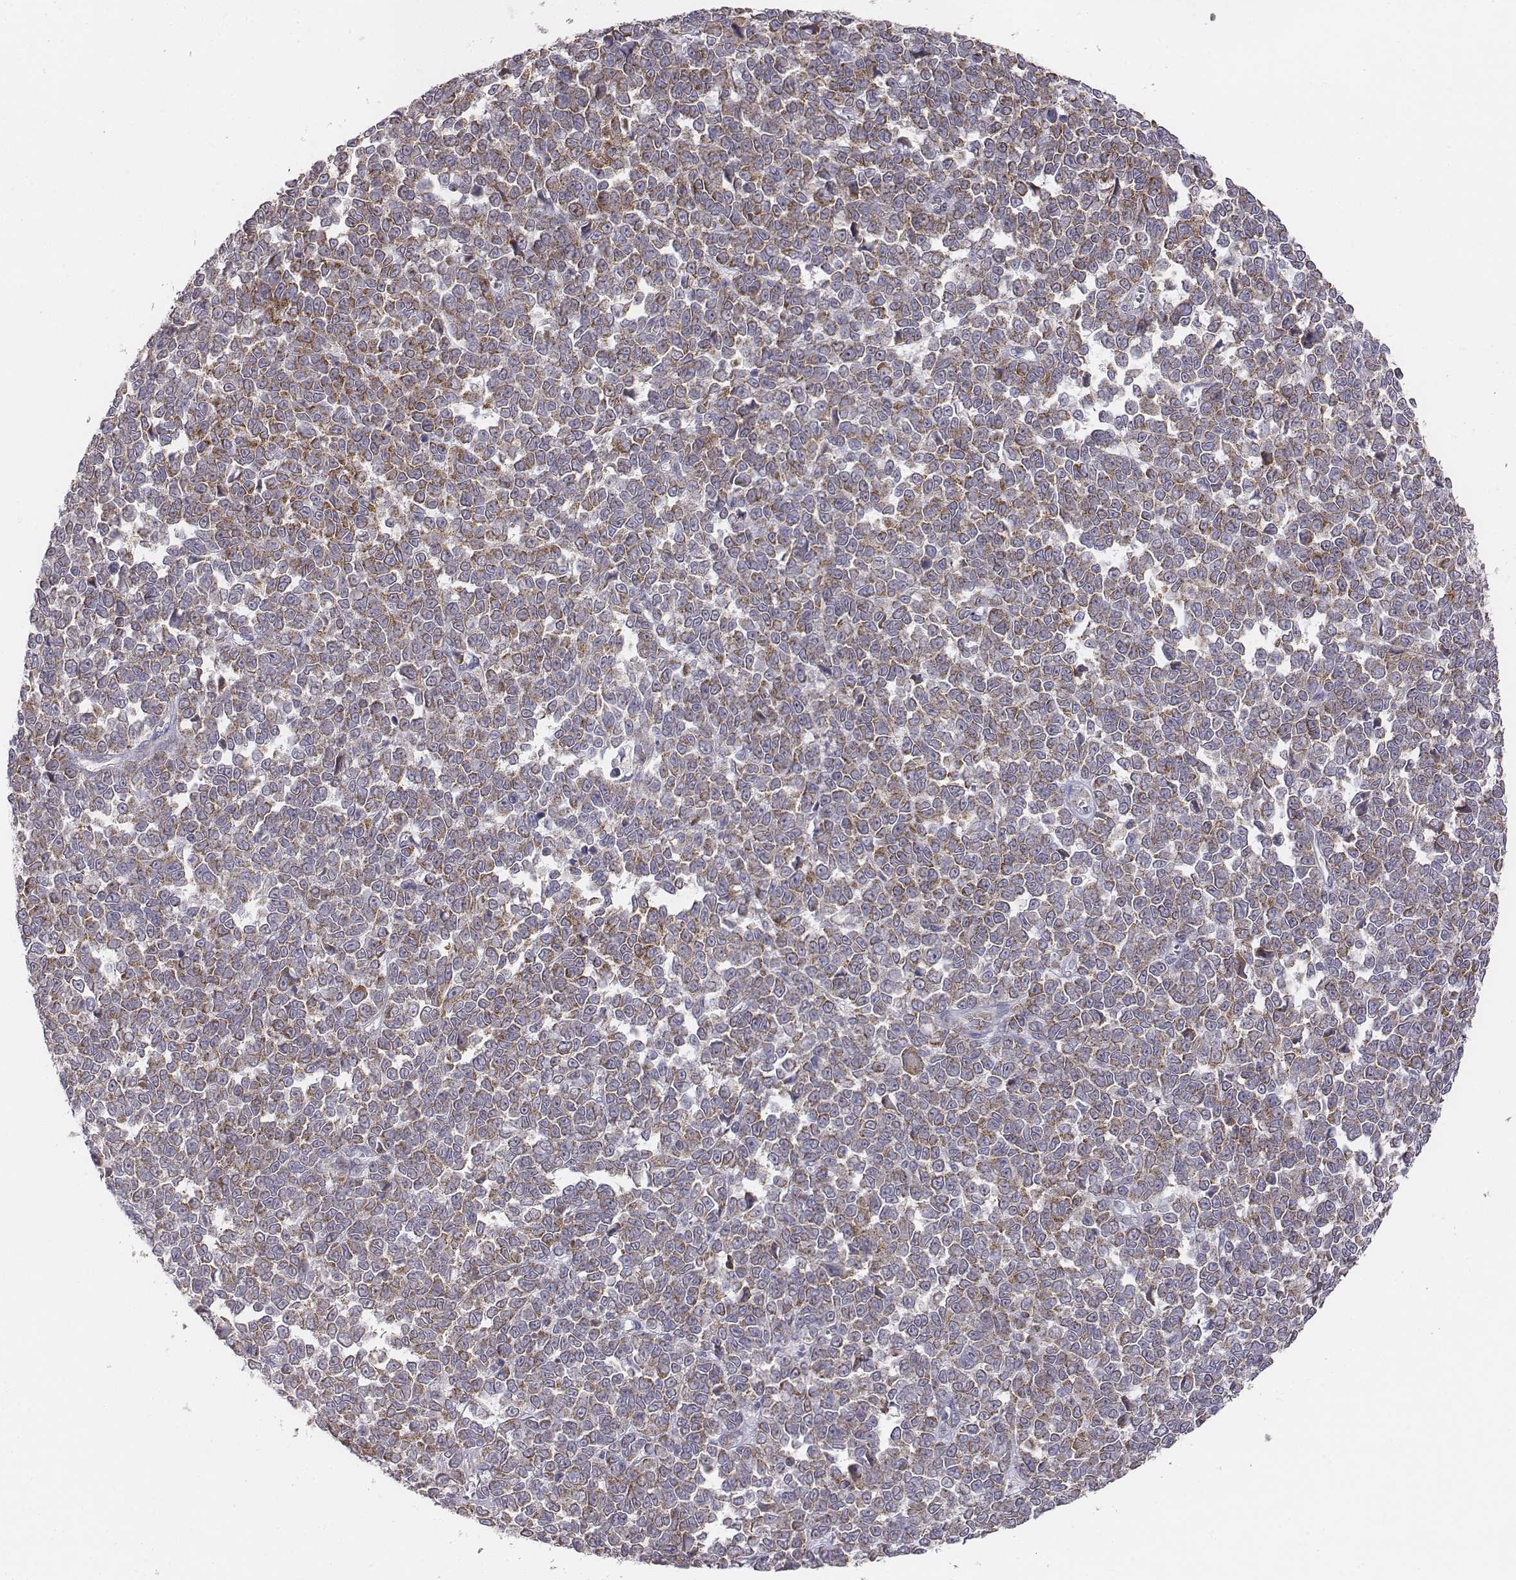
{"staining": {"intensity": "moderate", "quantity": ">75%", "location": "cytoplasmic/membranous"}, "tissue": "melanoma", "cell_type": "Tumor cells", "image_type": "cancer", "snomed": [{"axis": "morphology", "description": "Malignant melanoma, NOS"}, {"axis": "topography", "description": "Skin"}], "caption": "IHC micrograph of malignant melanoma stained for a protein (brown), which reveals medium levels of moderate cytoplasmic/membranous staining in about >75% of tumor cells.", "gene": "ABCD3", "patient": {"sex": "female", "age": 95}}